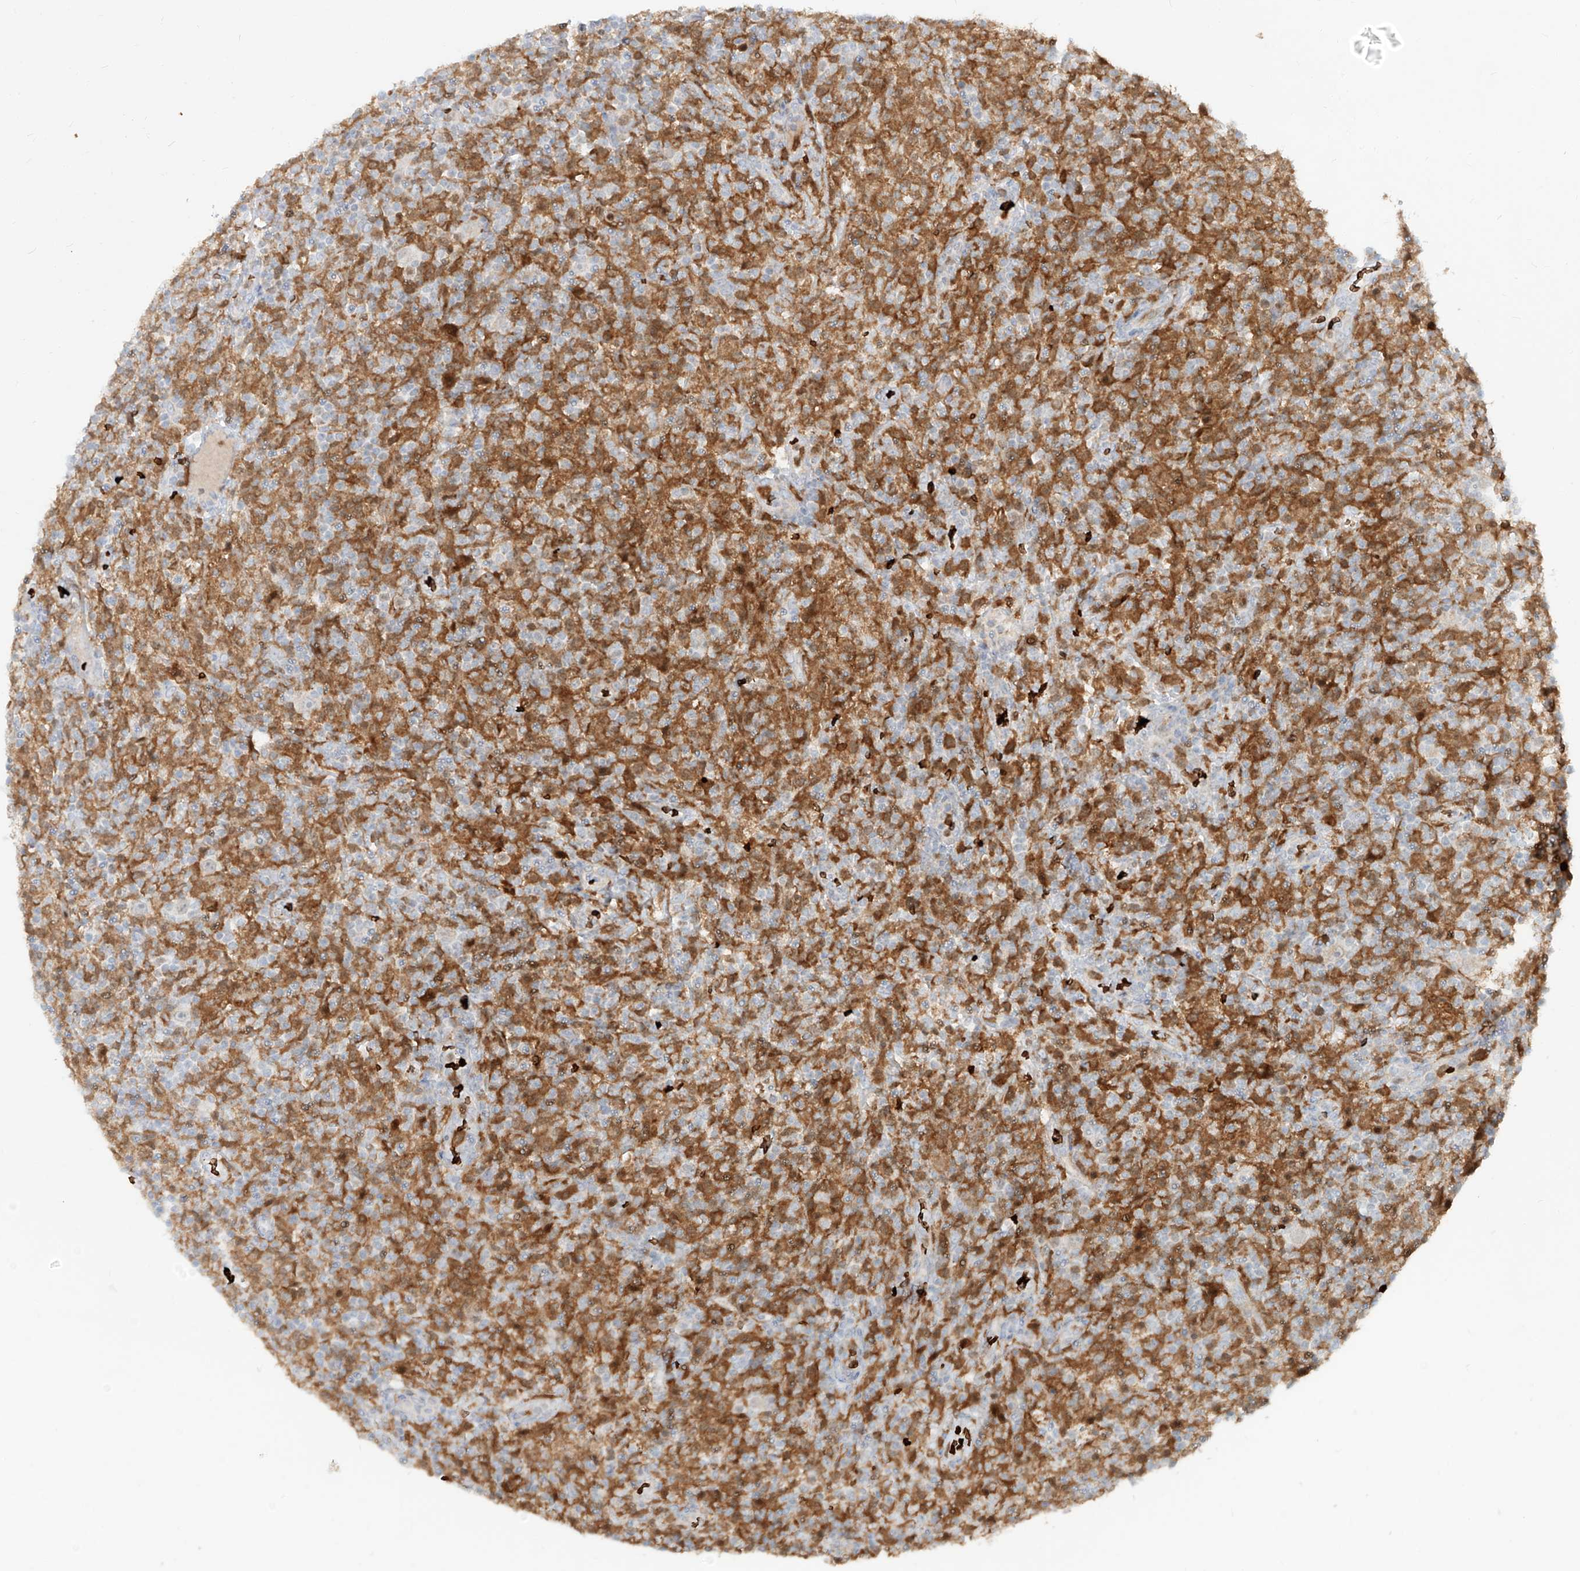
{"staining": {"intensity": "negative", "quantity": "none", "location": "none"}, "tissue": "lymphoma", "cell_type": "Tumor cells", "image_type": "cancer", "snomed": [{"axis": "morphology", "description": "Hodgkin's disease, NOS"}, {"axis": "topography", "description": "Lymph node"}], "caption": "An immunohistochemistry (IHC) histopathology image of Hodgkin's disease is shown. There is no staining in tumor cells of Hodgkin's disease.", "gene": "FGD2", "patient": {"sex": "male", "age": 70}}